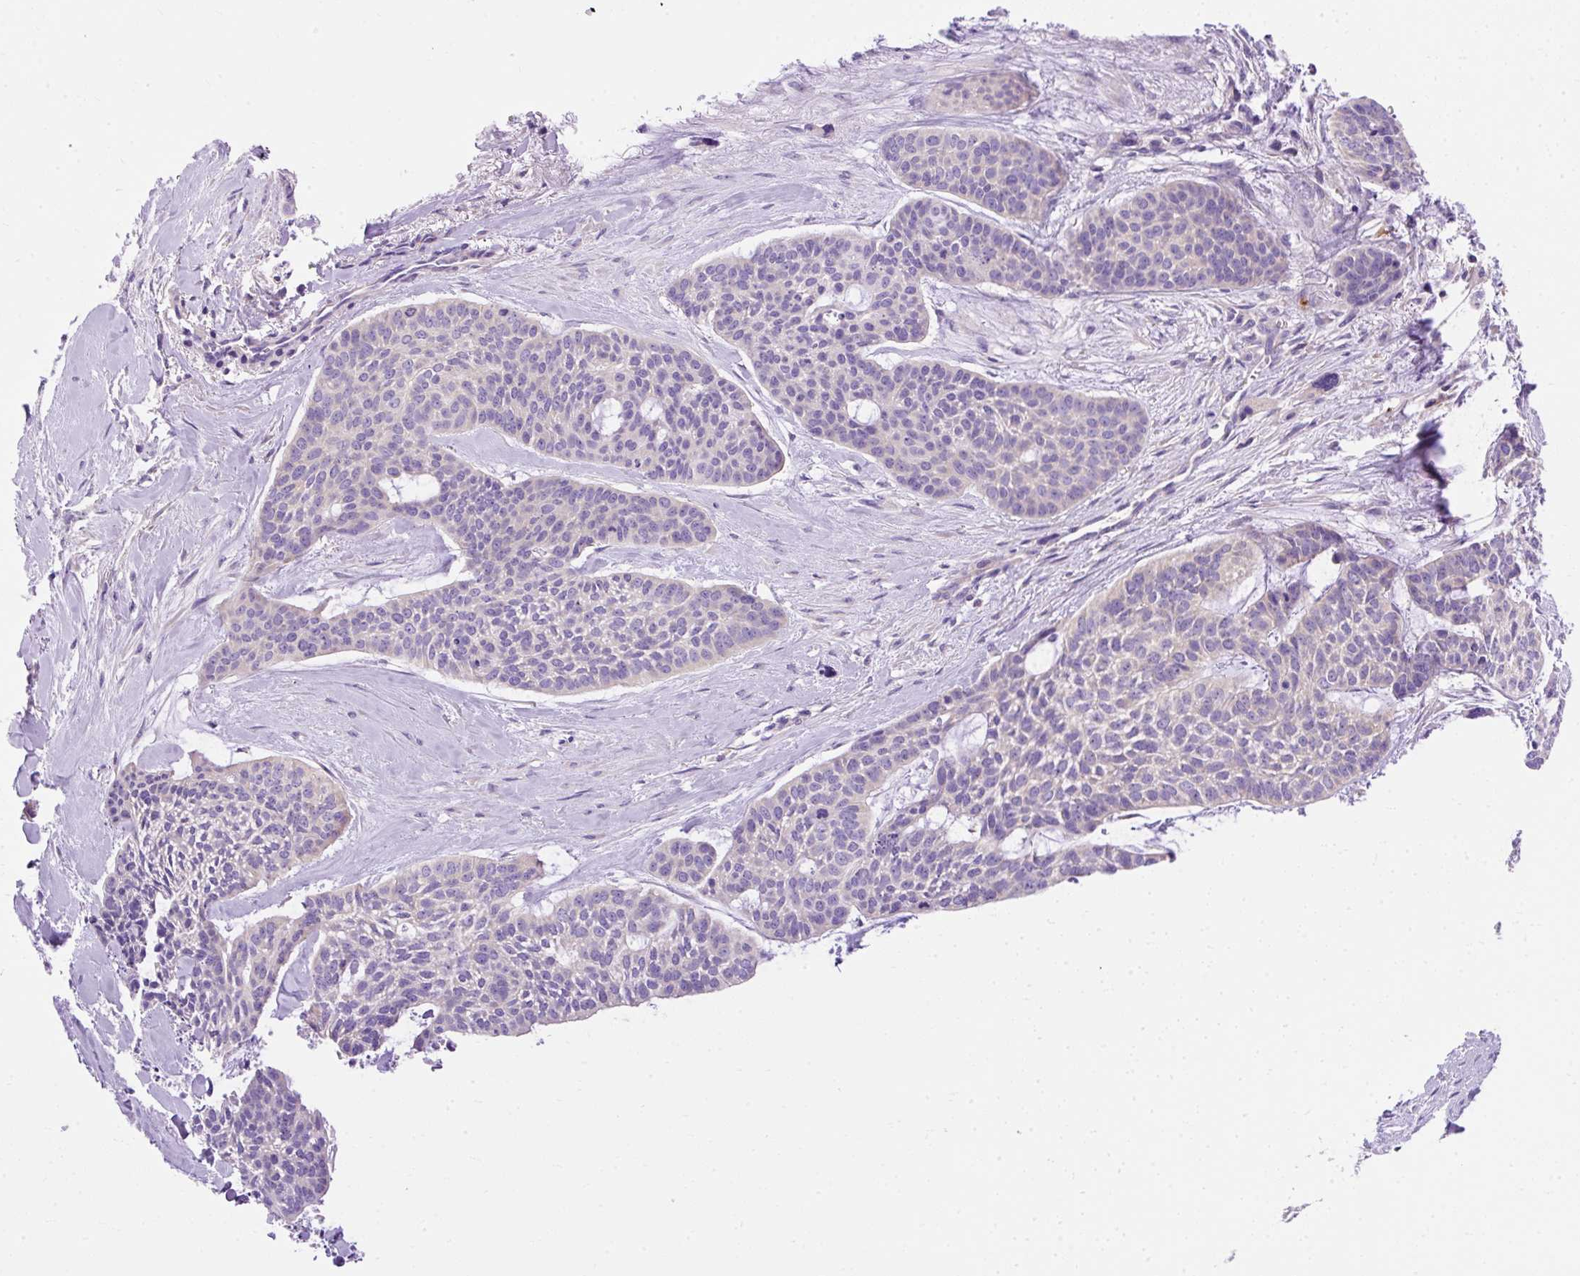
{"staining": {"intensity": "negative", "quantity": "none", "location": "none"}, "tissue": "skin cancer", "cell_type": "Tumor cells", "image_type": "cancer", "snomed": [{"axis": "morphology", "description": "Basal cell carcinoma"}, {"axis": "topography", "description": "Skin"}], "caption": "Protein analysis of skin cancer displays no significant staining in tumor cells.", "gene": "OR4K15", "patient": {"sex": "female", "age": 64}}